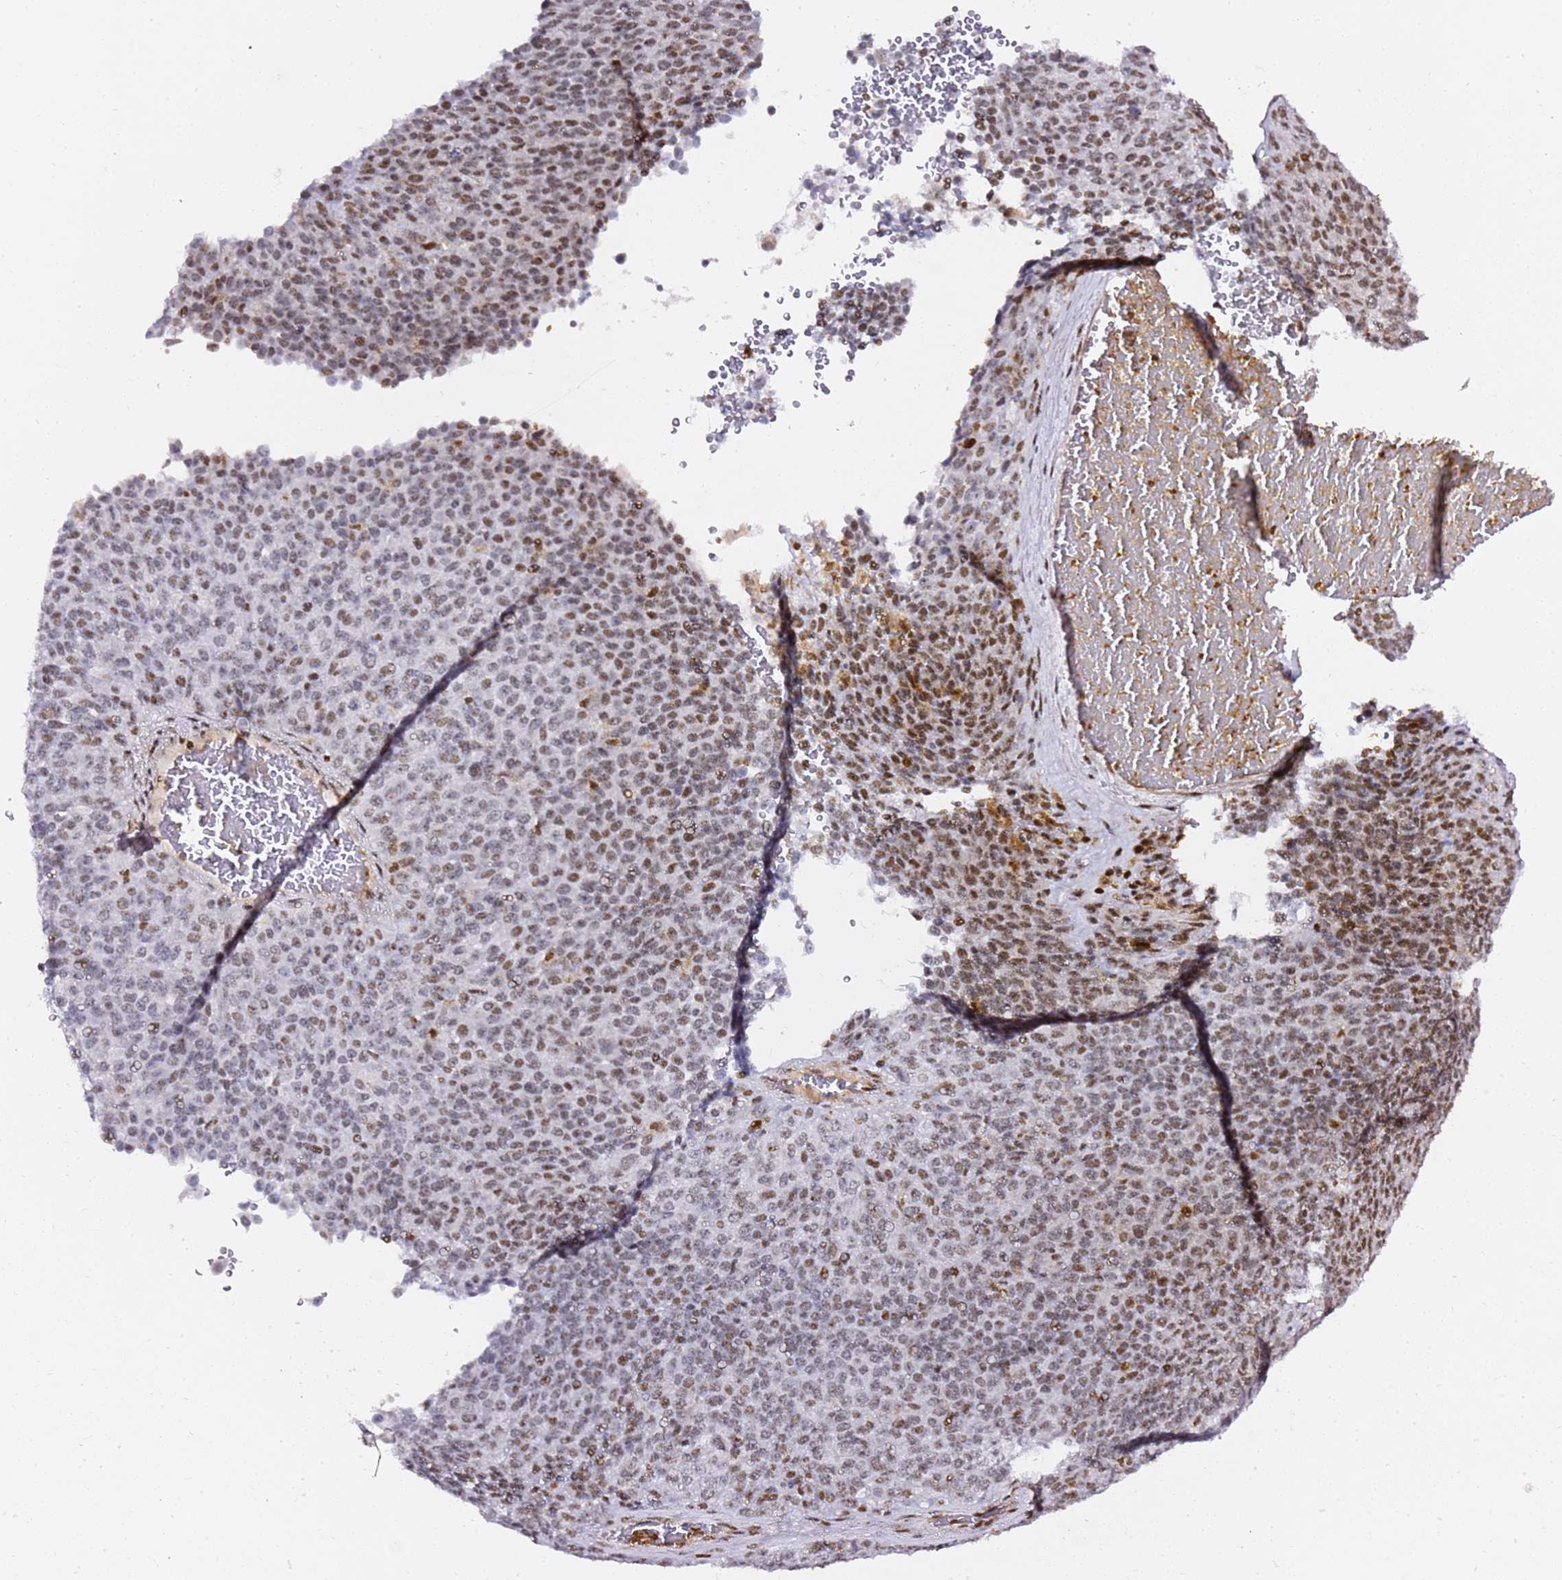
{"staining": {"intensity": "moderate", "quantity": "<25%", "location": "nuclear"}, "tissue": "melanoma", "cell_type": "Tumor cells", "image_type": "cancer", "snomed": [{"axis": "morphology", "description": "Malignant melanoma, Metastatic site"}, {"axis": "topography", "description": "Brain"}], "caption": "A high-resolution photomicrograph shows immunohistochemistry (IHC) staining of malignant melanoma (metastatic site), which exhibits moderate nuclear staining in approximately <25% of tumor cells.", "gene": "GBP2", "patient": {"sex": "female", "age": 56}}